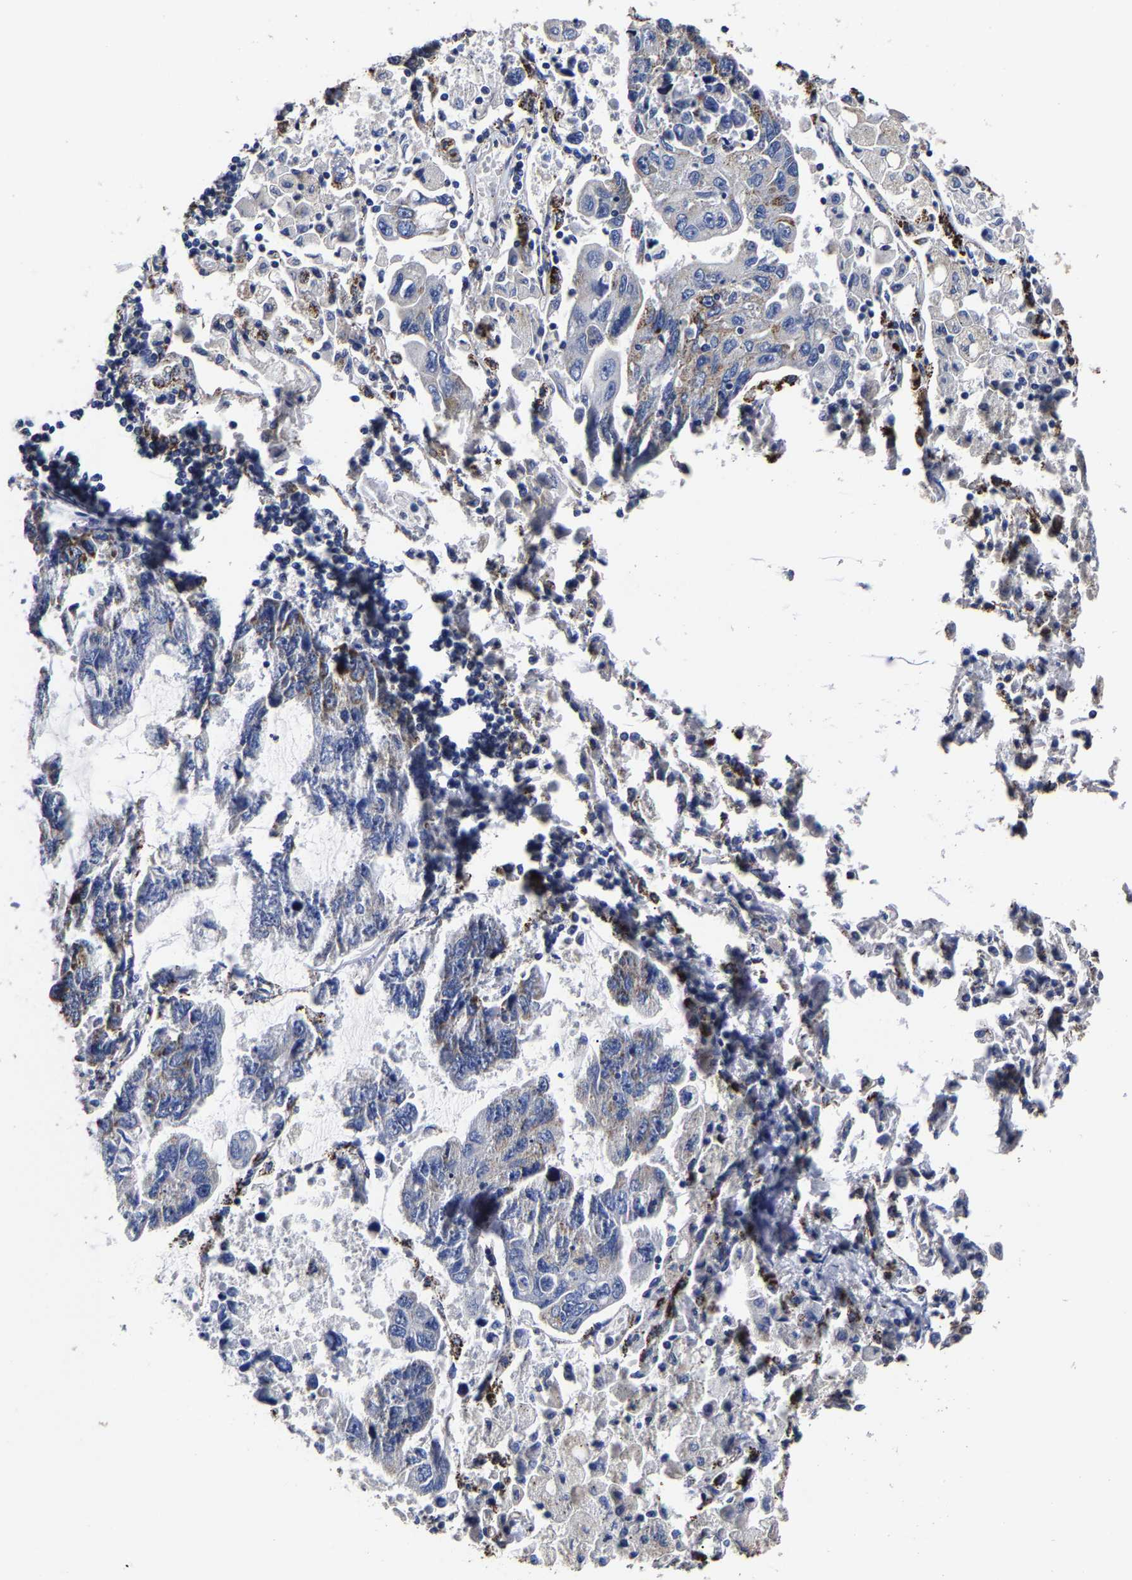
{"staining": {"intensity": "negative", "quantity": "none", "location": "none"}, "tissue": "lung cancer", "cell_type": "Tumor cells", "image_type": "cancer", "snomed": [{"axis": "morphology", "description": "Adenocarcinoma, NOS"}, {"axis": "topography", "description": "Lung"}], "caption": "Human adenocarcinoma (lung) stained for a protein using IHC displays no positivity in tumor cells.", "gene": "AASS", "patient": {"sex": "male", "age": 64}}